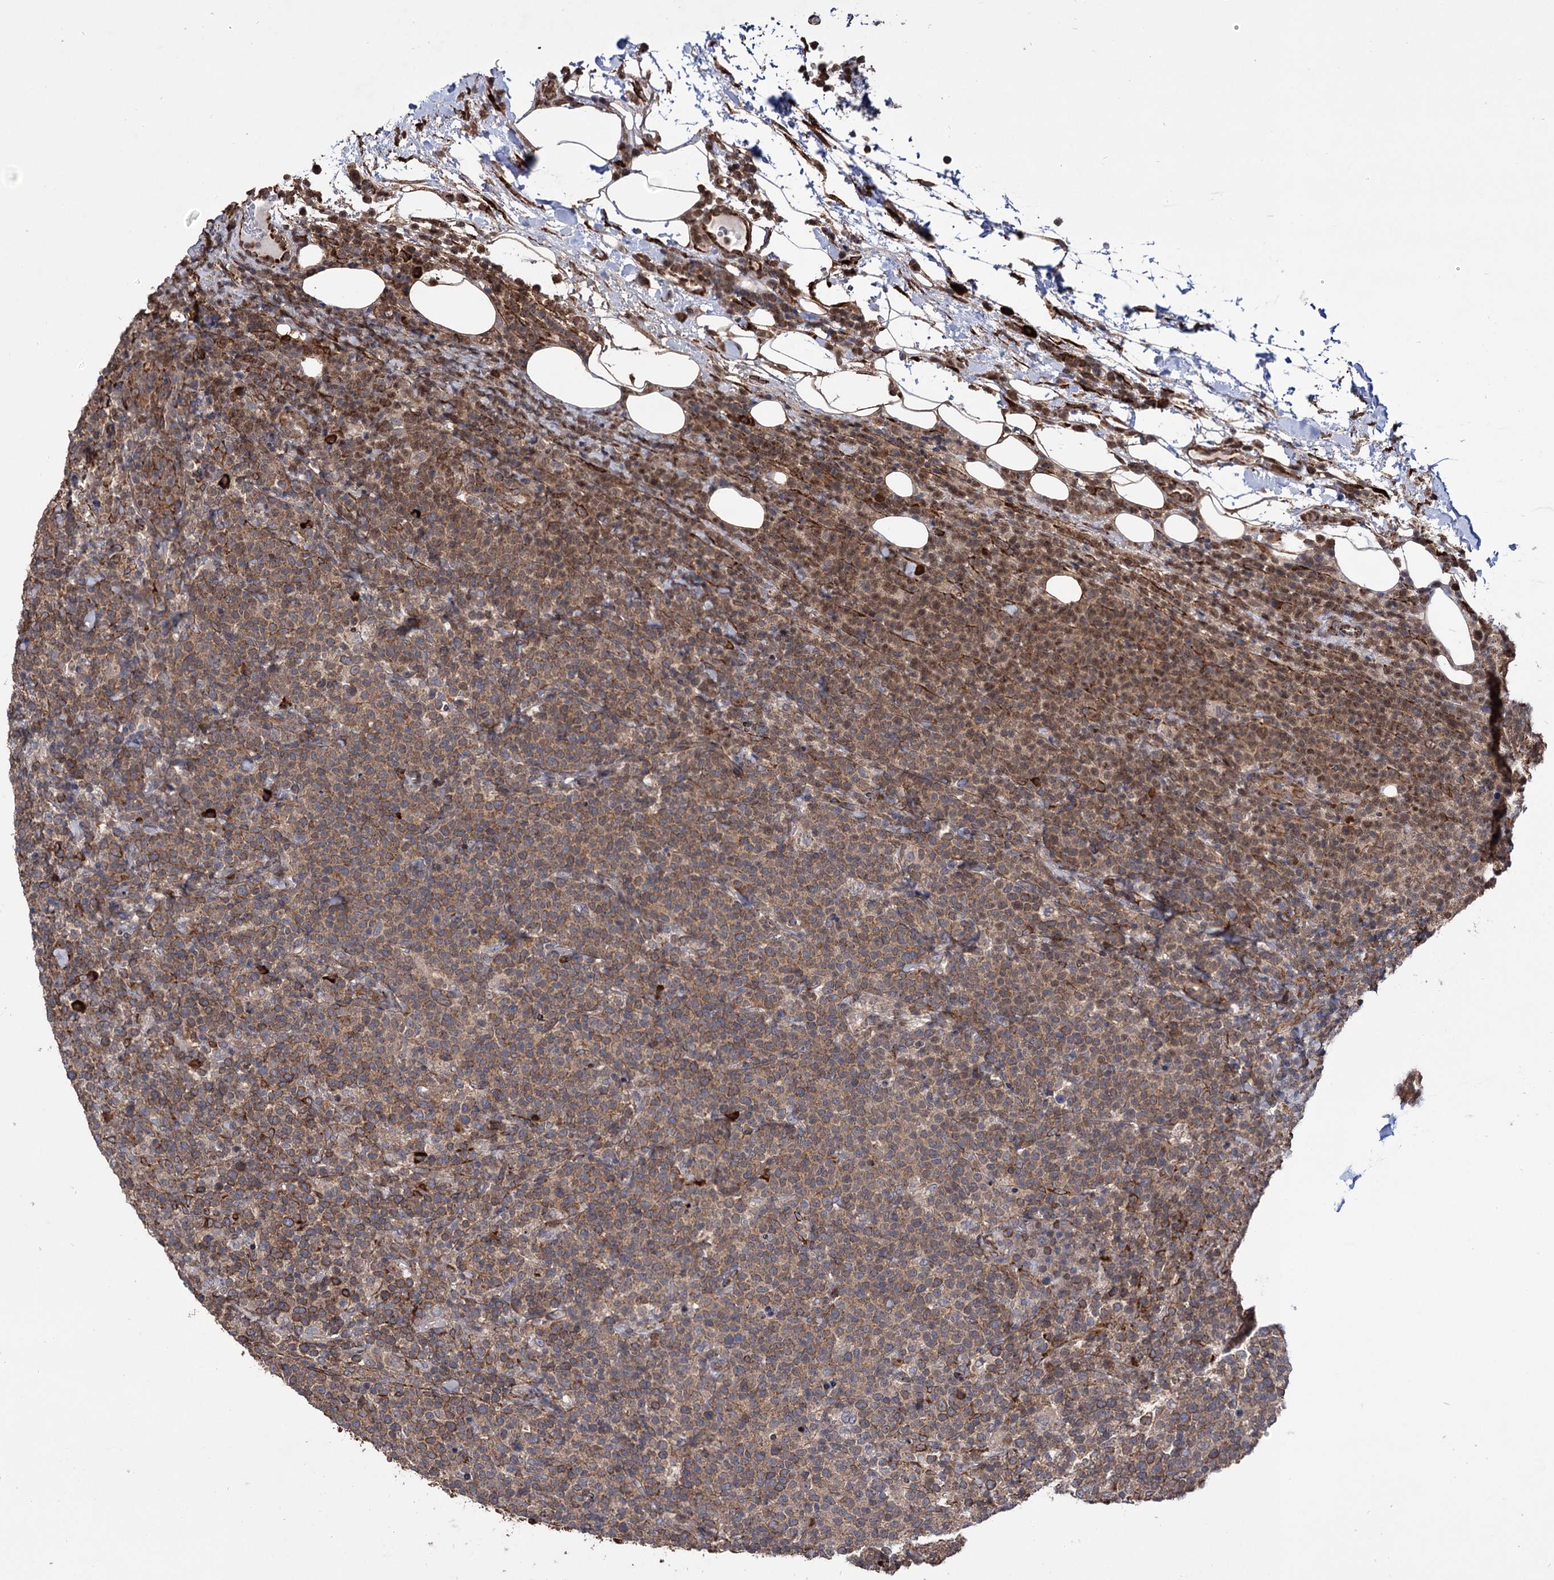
{"staining": {"intensity": "moderate", "quantity": ">75%", "location": "cytoplasmic/membranous"}, "tissue": "lymphoma", "cell_type": "Tumor cells", "image_type": "cancer", "snomed": [{"axis": "morphology", "description": "Malignant lymphoma, non-Hodgkin's type, High grade"}, {"axis": "topography", "description": "Lymph node"}], "caption": "The immunohistochemical stain labels moderate cytoplasmic/membranous expression in tumor cells of lymphoma tissue.", "gene": "CDAN1", "patient": {"sex": "male", "age": 61}}